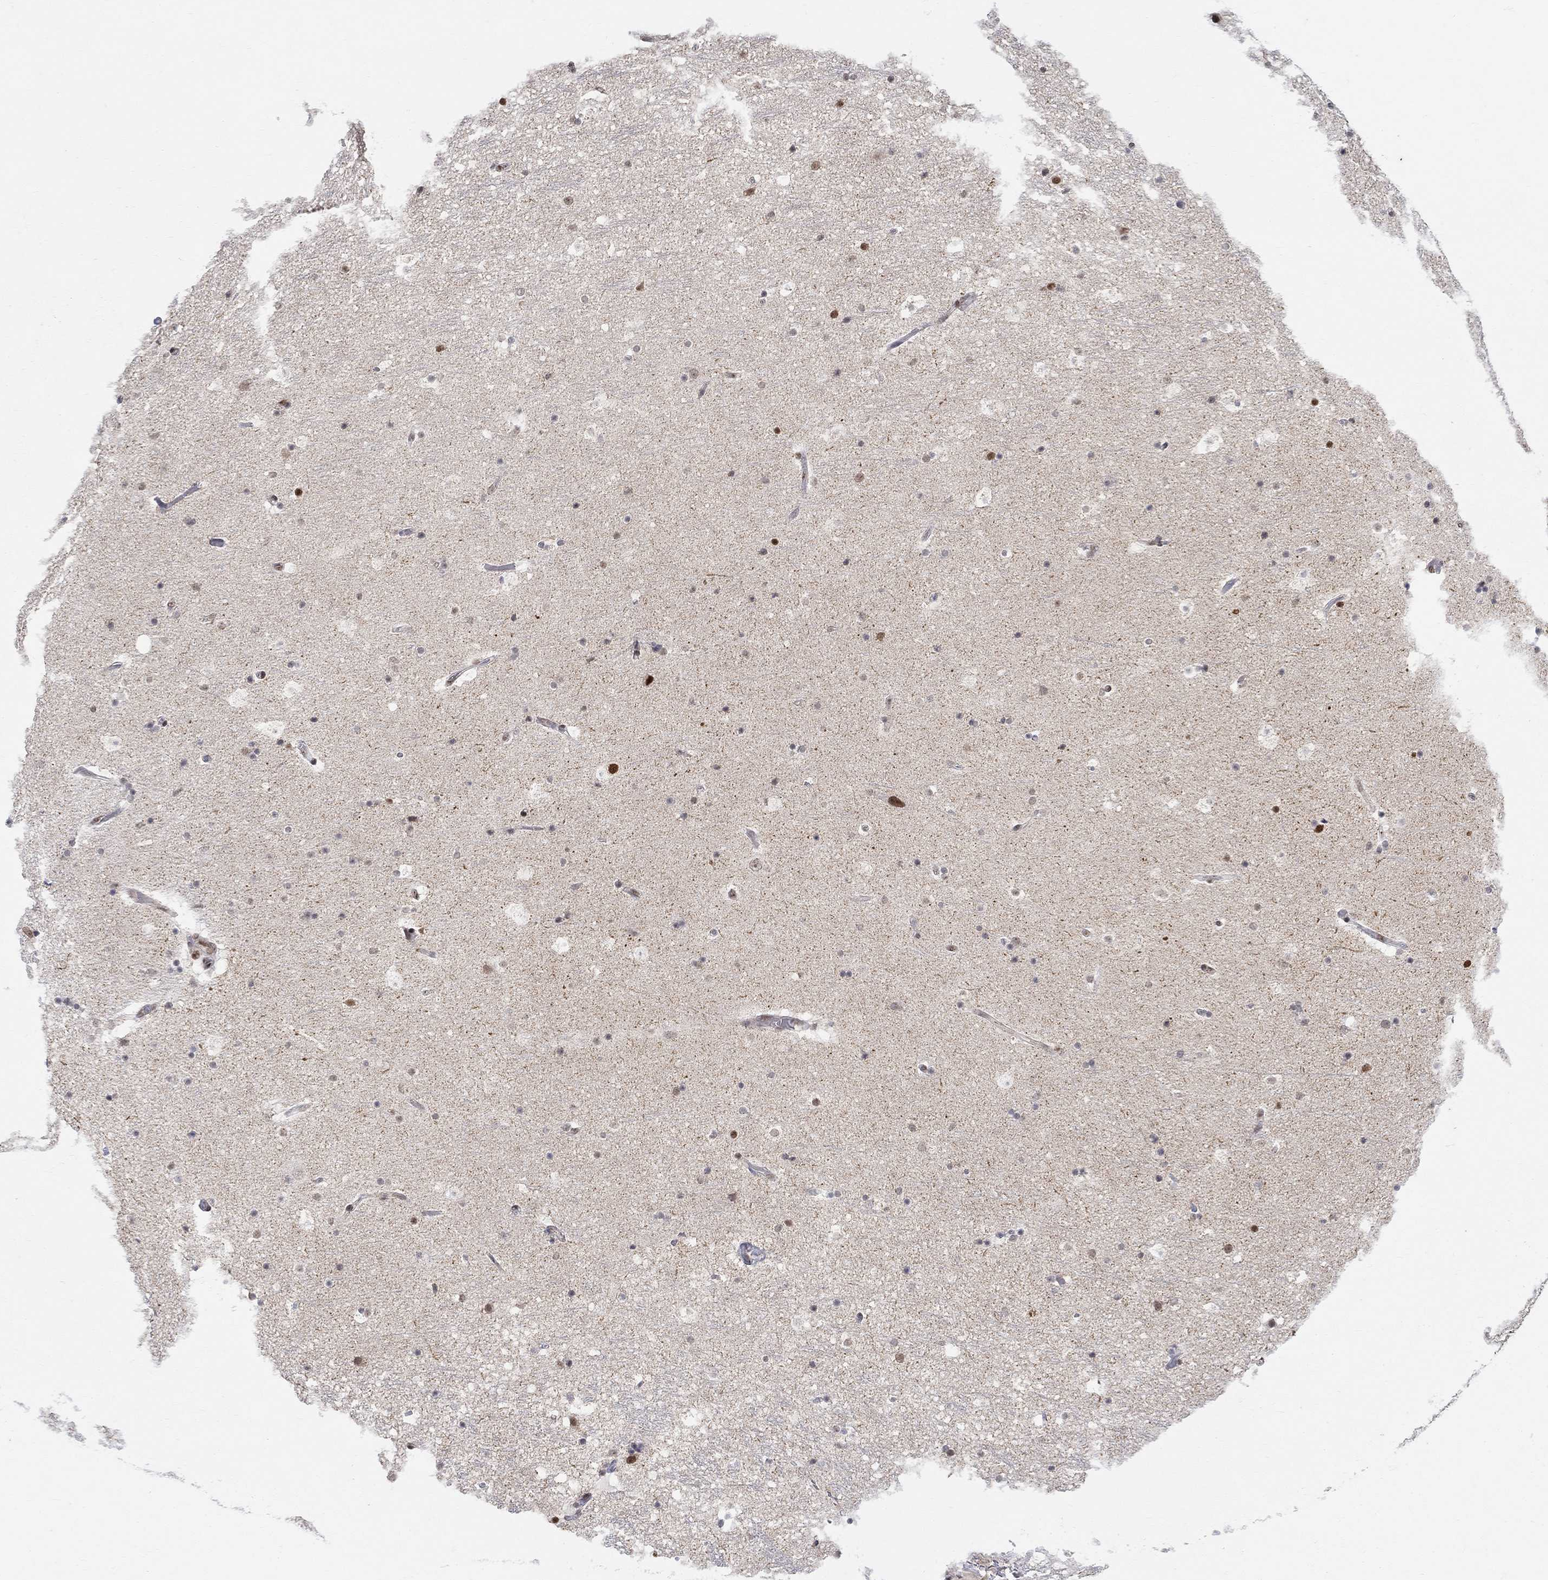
{"staining": {"intensity": "negative", "quantity": "none", "location": "none"}, "tissue": "hippocampus", "cell_type": "Glial cells", "image_type": "normal", "snomed": [{"axis": "morphology", "description": "Normal tissue, NOS"}, {"axis": "topography", "description": "Hippocampus"}], "caption": "A photomicrograph of human hippocampus is negative for staining in glial cells. (Brightfield microscopy of DAB immunohistochemistry at high magnification).", "gene": "KLF12", "patient": {"sex": "male", "age": 51}}